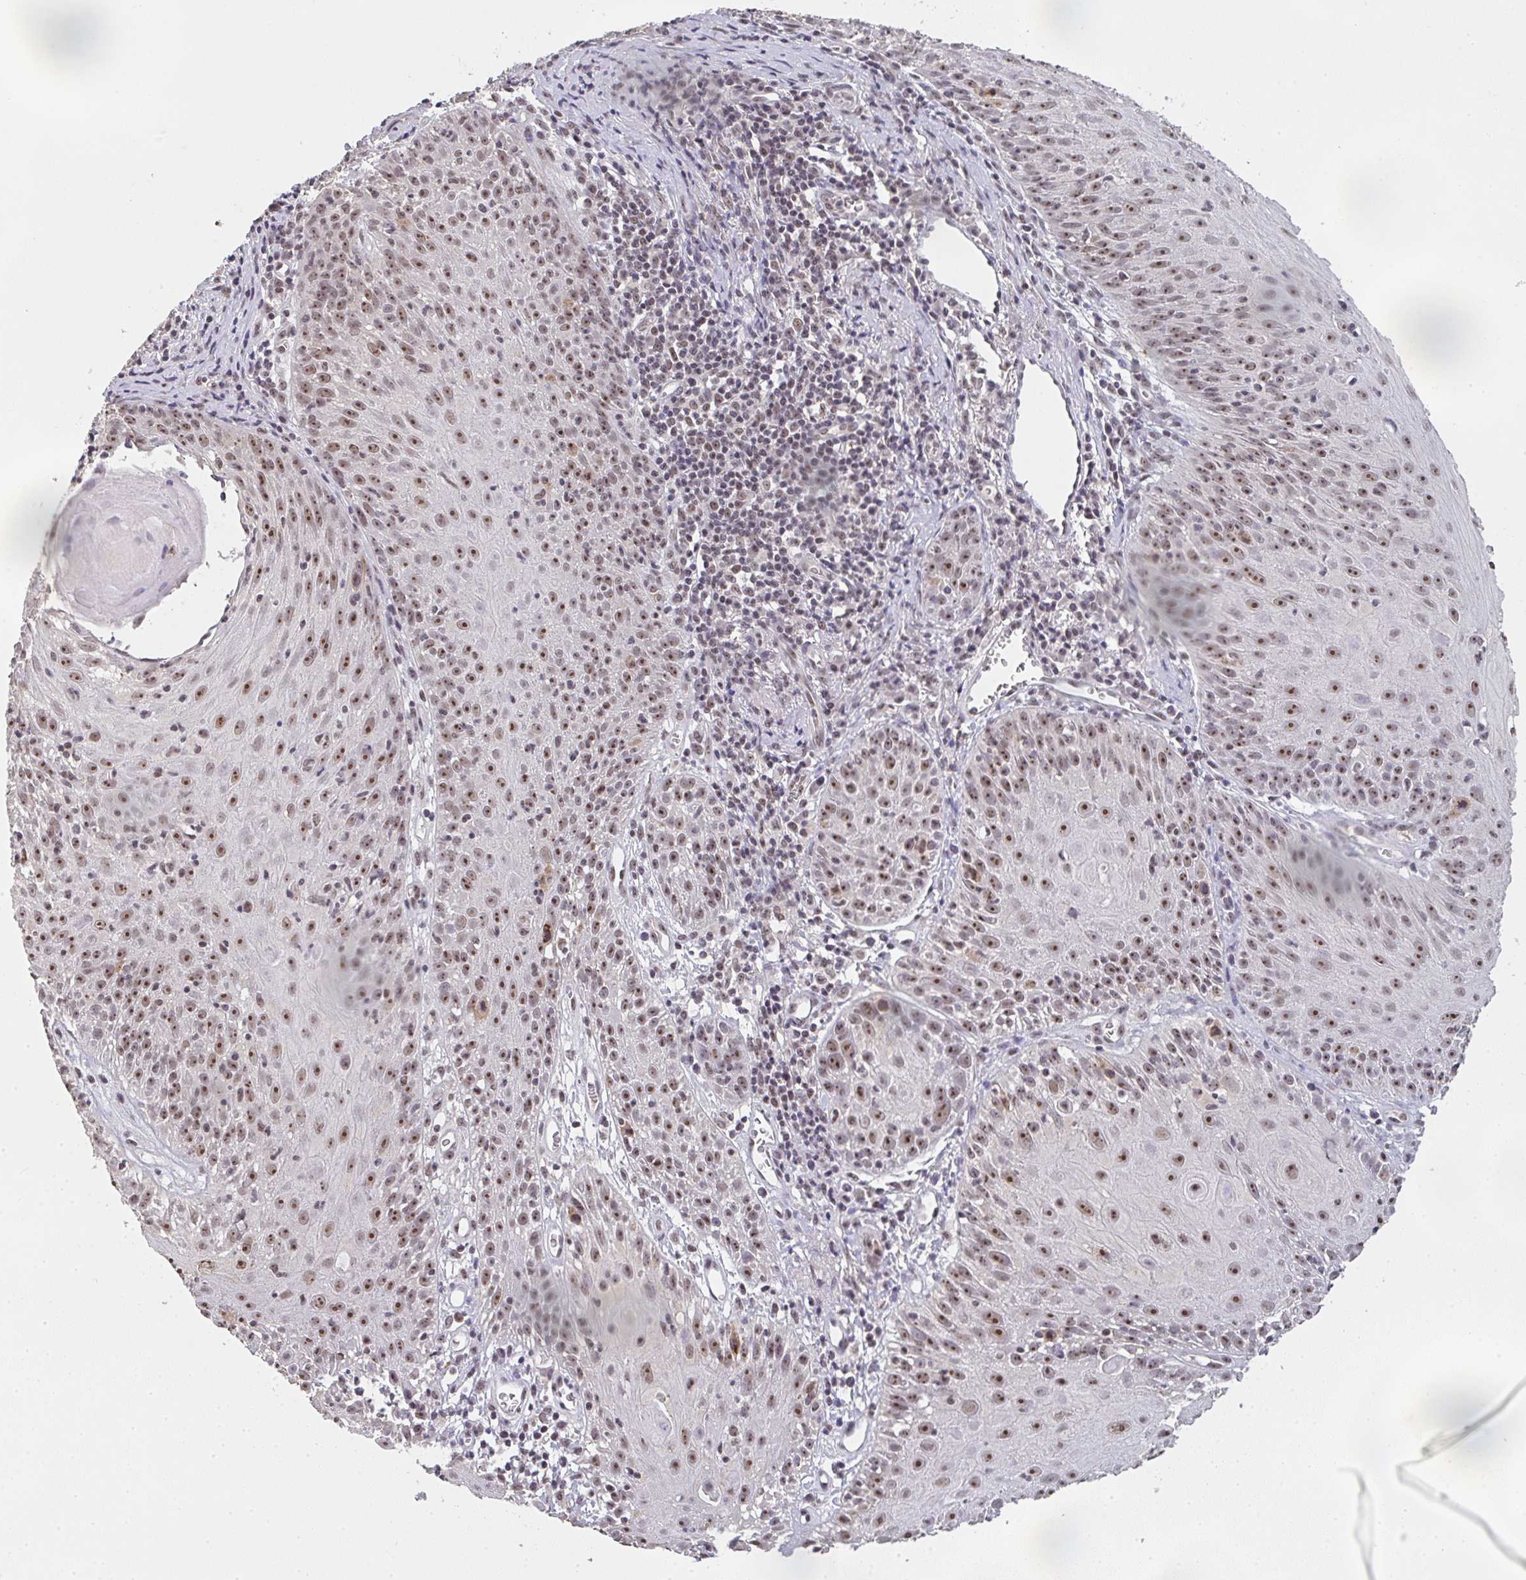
{"staining": {"intensity": "moderate", "quantity": ">75%", "location": "nuclear"}, "tissue": "skin cancer", "cell_type": "Tumor cells", "image_type": "cancer", "snomed": [{"axis": "morphology", "description": "Squamous cell carcinoma, NOS"}, {"axis": "topography", "description": "Skin"}, {"axis": "topography", "description": "Vulva"}], "caption": "Immunohistochemistry photomicrograph of neoplastic tissue: skin cancer stained using immunohistochemistry shows medium levels of moderate protein expression localized specifically in the nuclear of tumor cells, appearing as a nuclear brown color.", "gene": "DKC1", "patient": {"sex": "female", "age": 76}}